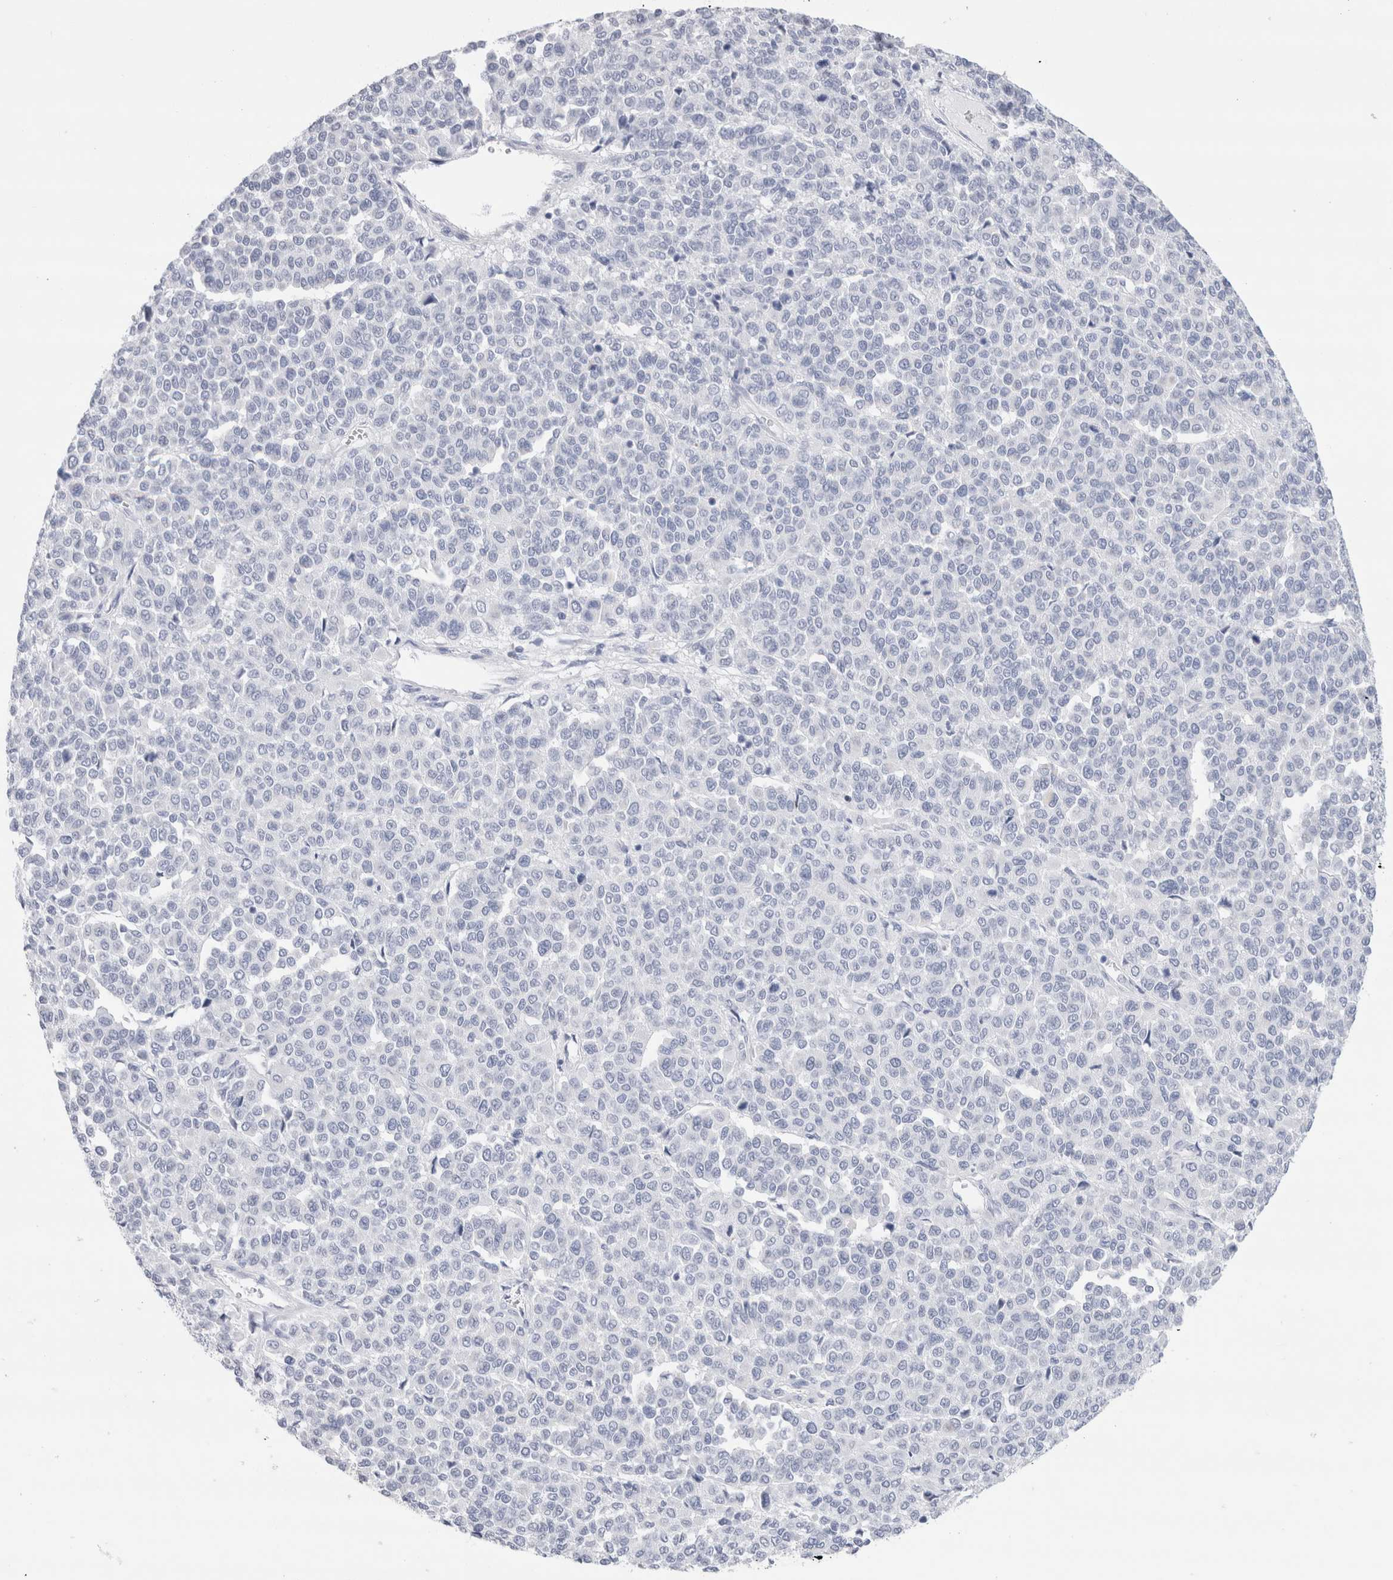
{"staining": {"intensity": "negative", "quantity": "none", "location": "none"}, "tissue": "melanoma", "cell_type": "Tumor cells", "image_type": "cancer", "snomed": [{"axis": "morphology", "description": "Malignant melanoma, Metastatic site"}, {"axis": "topography", "description": "Pancreas"}], "caption": "Tumor cells are negative for protein expression in human melanoma. The staining is performed using DAB (3,3'-diaminobenzidine) brown chromogen with nuclei counter-stained in using hematoxylin.", "gene": "ECHDC2", "patient": {"sex": "female", "age": 30}}